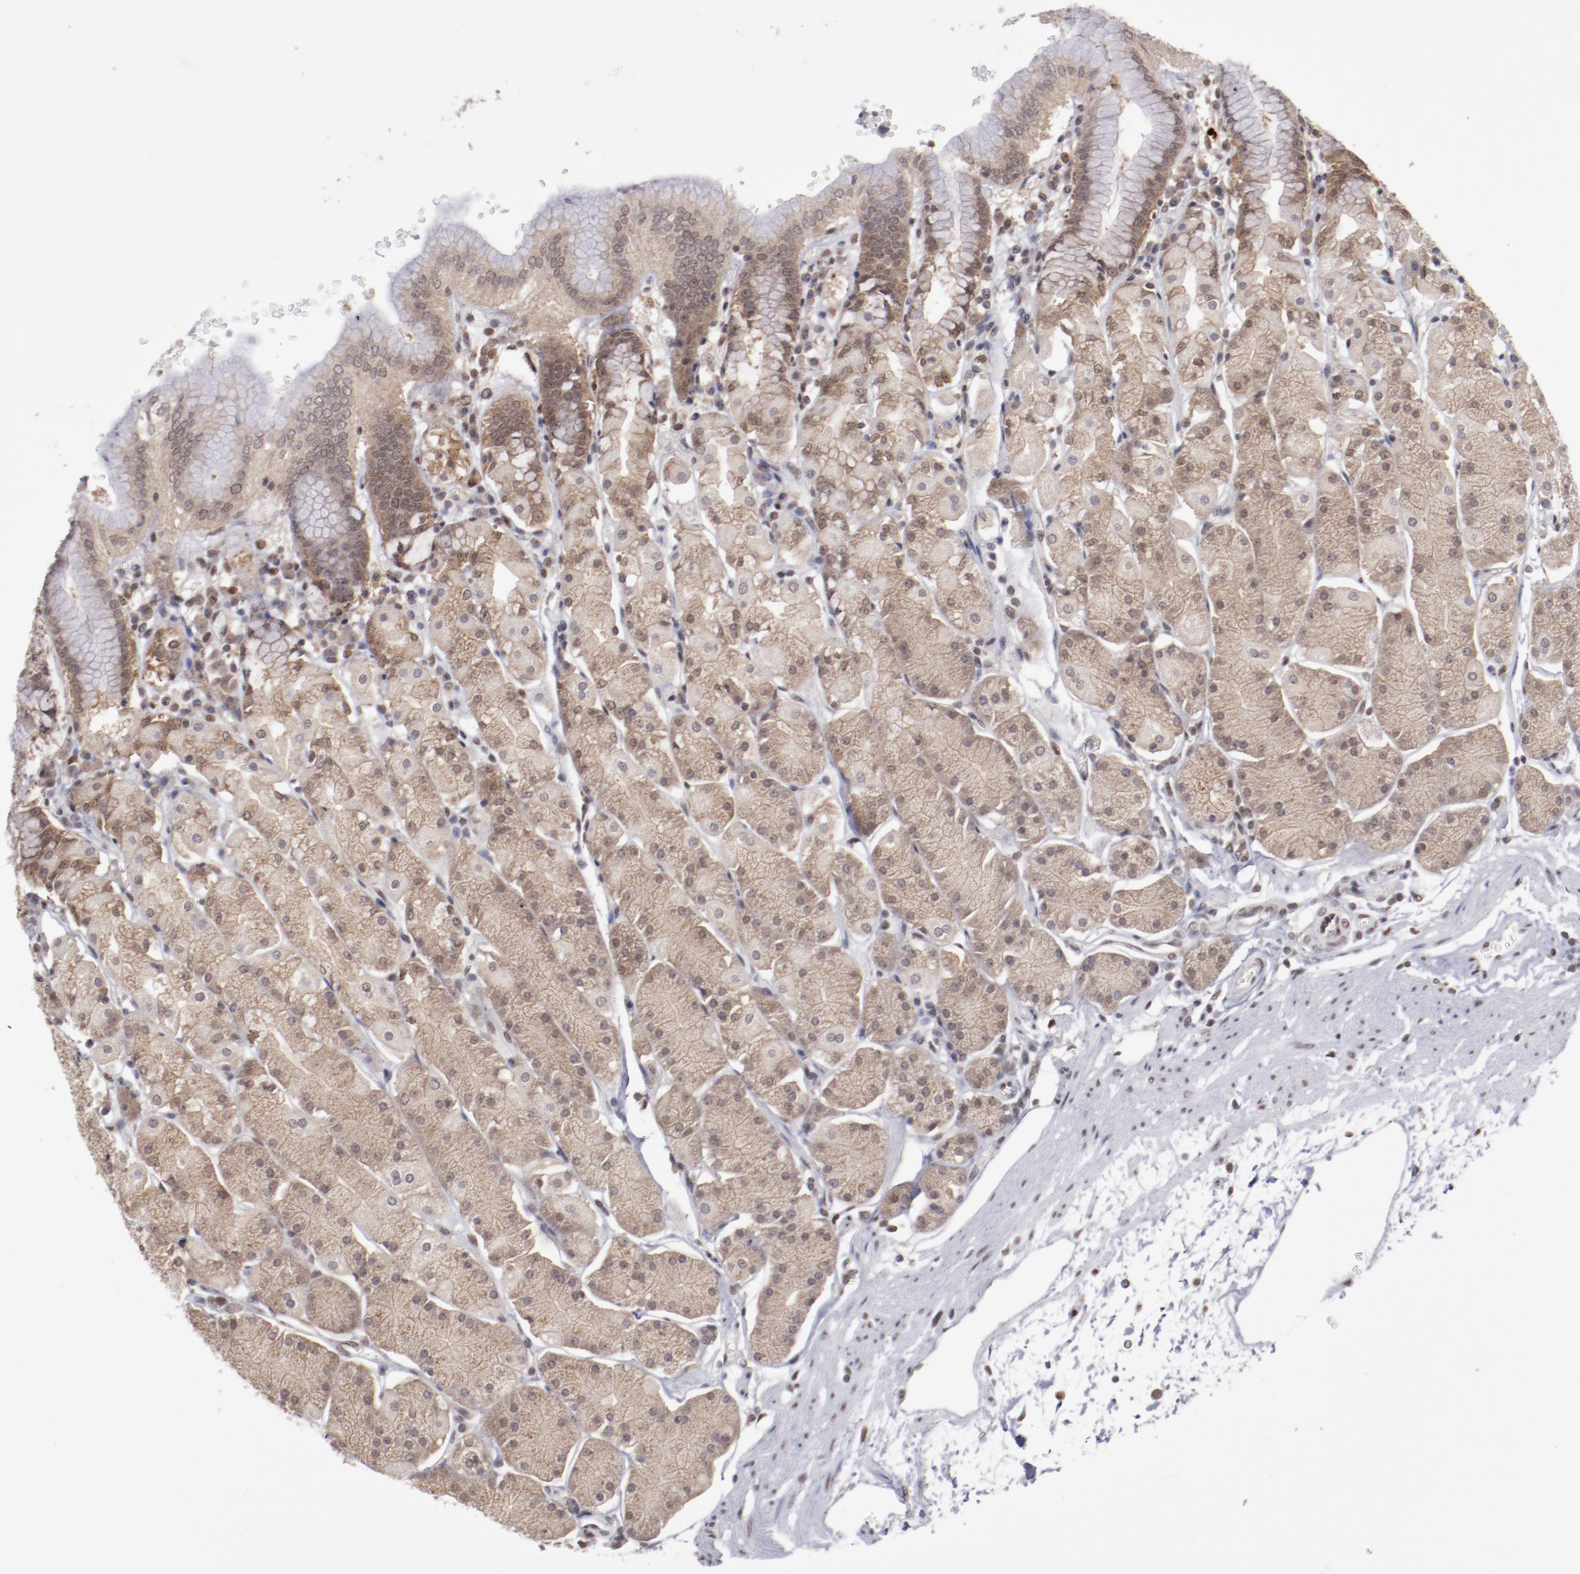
{"staining": {"intensity": "weak", "quantity": "25%-75%", "location": "cytoplasmic/membranous,nuclear"}, "tissue": "stomach", "cell_type": "Glandular cells", "image_type": "normal", "snomed": [{"axis": "morphology", "description": "Normal tissue, NOS"}, {"axis": "topography", "description": "Stomach, upper"}, {"axis": "topography", "description": "Stomach"}], "caption": "Immunohistochemistry (IHC) histopathology image of unremarkable stomach: human stomach stained using IHC reveals low levels of weak protein expression localized specifically in the cytoplasmic/membranous,nuclear of glandular cells, appearing as a cytoplasmic/membranous,nuclear brown color.", "gene": "ARNT", "patient": {"sex": "male", "age": 76}}